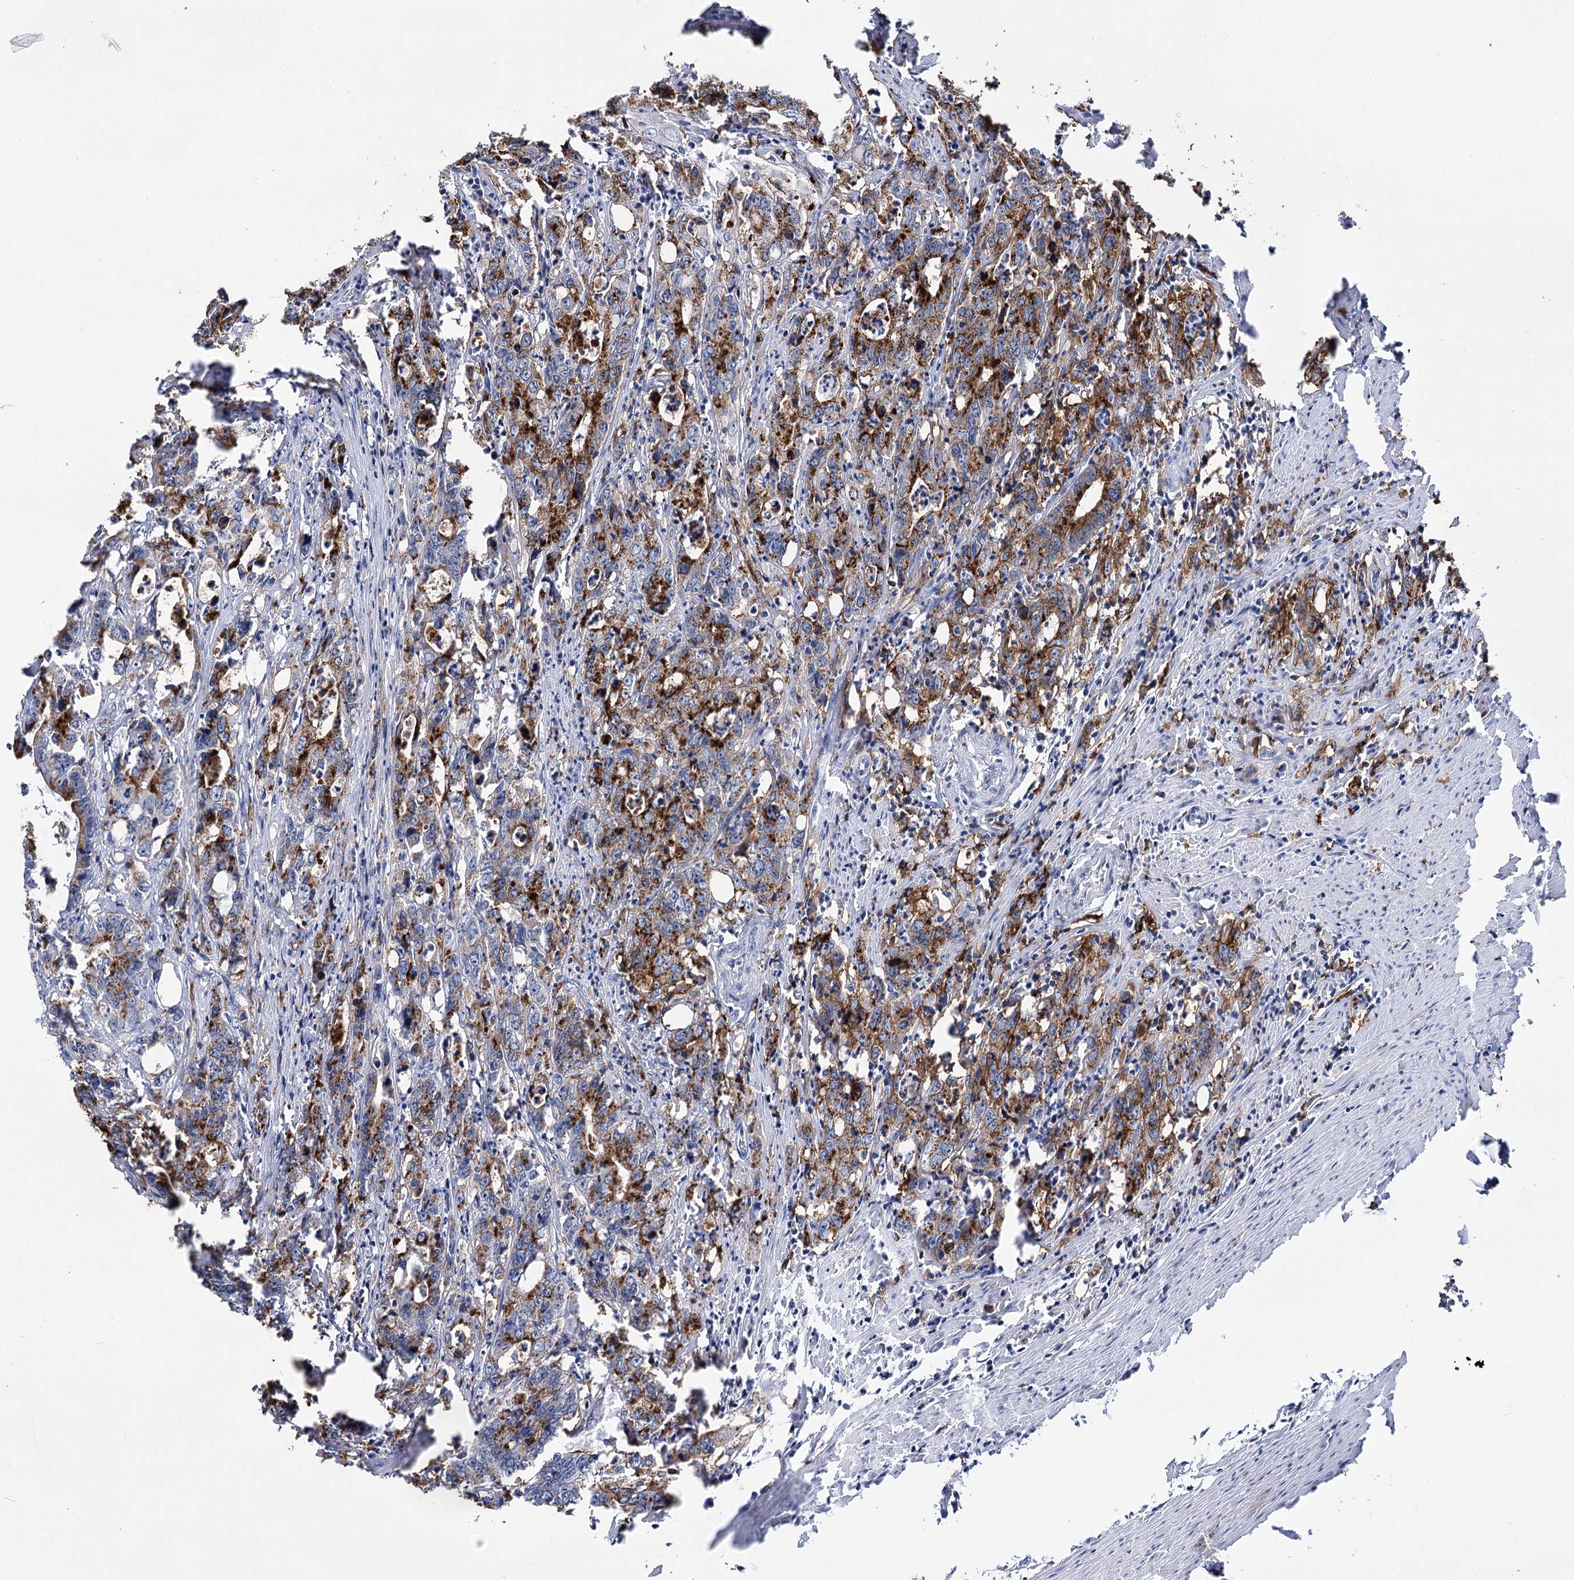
{"staining": {"intensity": "strong", "quantity": ">75%", "location": "cytoplasmic/membranous"}, "tissue": "colorectal cancer", "cell_type": "Tumor cells", "image_type": "cancer", "snomed": [{"axis": "morphology", "description": "Adenocarcinoma, NOS"}, {"axis": "topography", "description": "Colon"}], "caption": "Protein staining of colorectal adenocarcinoma tissue demonstrates strong cytoplasmic/membranous positivity in about >75% of tumor cells.", "gene": "PIWIL4", "patient": {"sex": "female", "age": 75}}